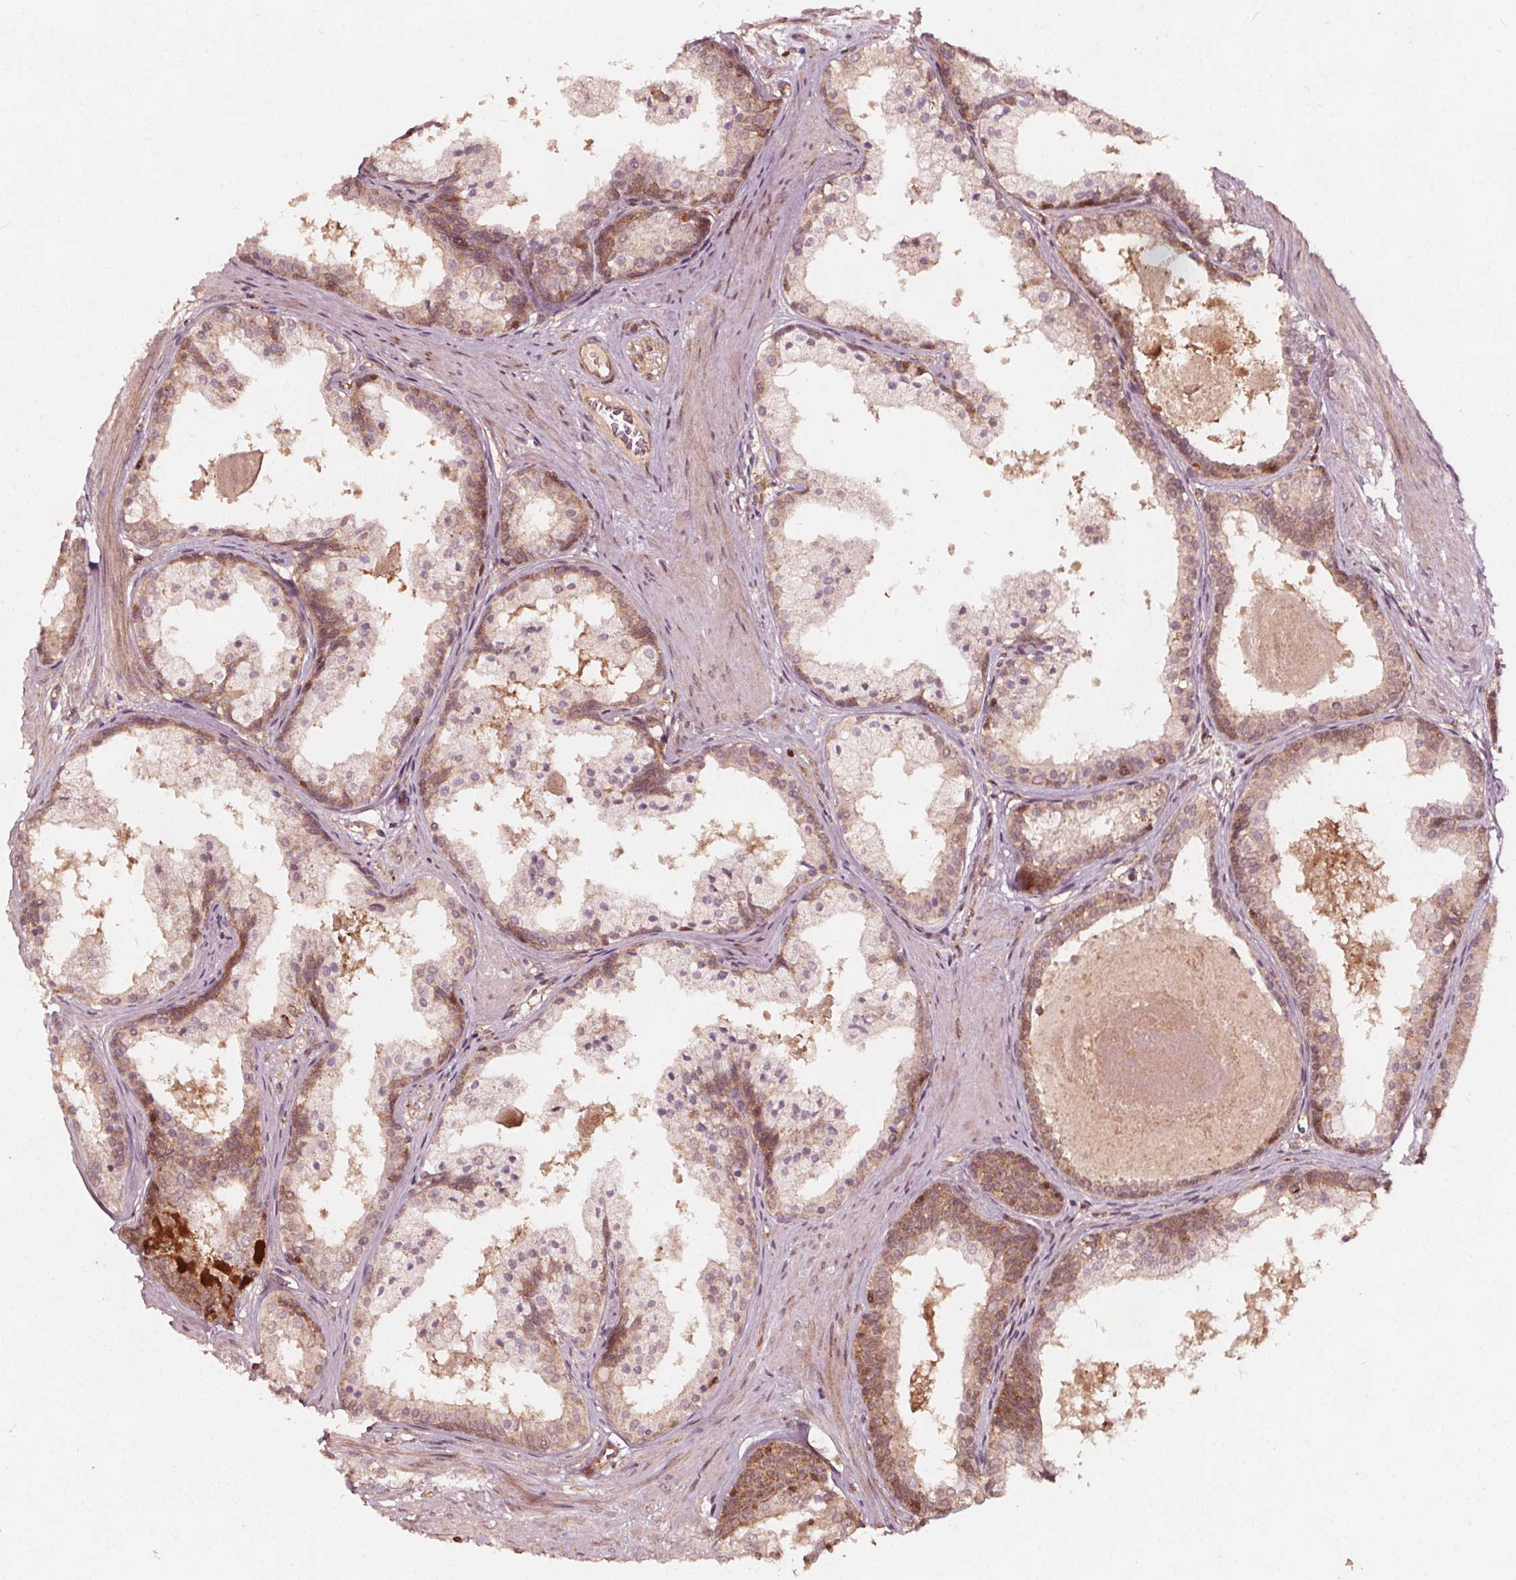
{"staining": {"intensity": "moderate", "quantity": "25%-75%", "location": "cytoplasmic/membranous"}, "tissue": "prostate", "cell_type": "Glandular cells", "image_type": "normal", "snomed": [{"axis": "morphology", "description": "Normal tissue, NOS"}, {"axis": "topography", "description": "Prostate"}], "caption": "About 25%-75% of glandular cells in benign human prostate demonstrate moderate cytoplasmic/membranous protein expression as visualized by brown immunohistochemical staining.", "gene": "AIP", "patient": {"sex": "male", "age": 61}}